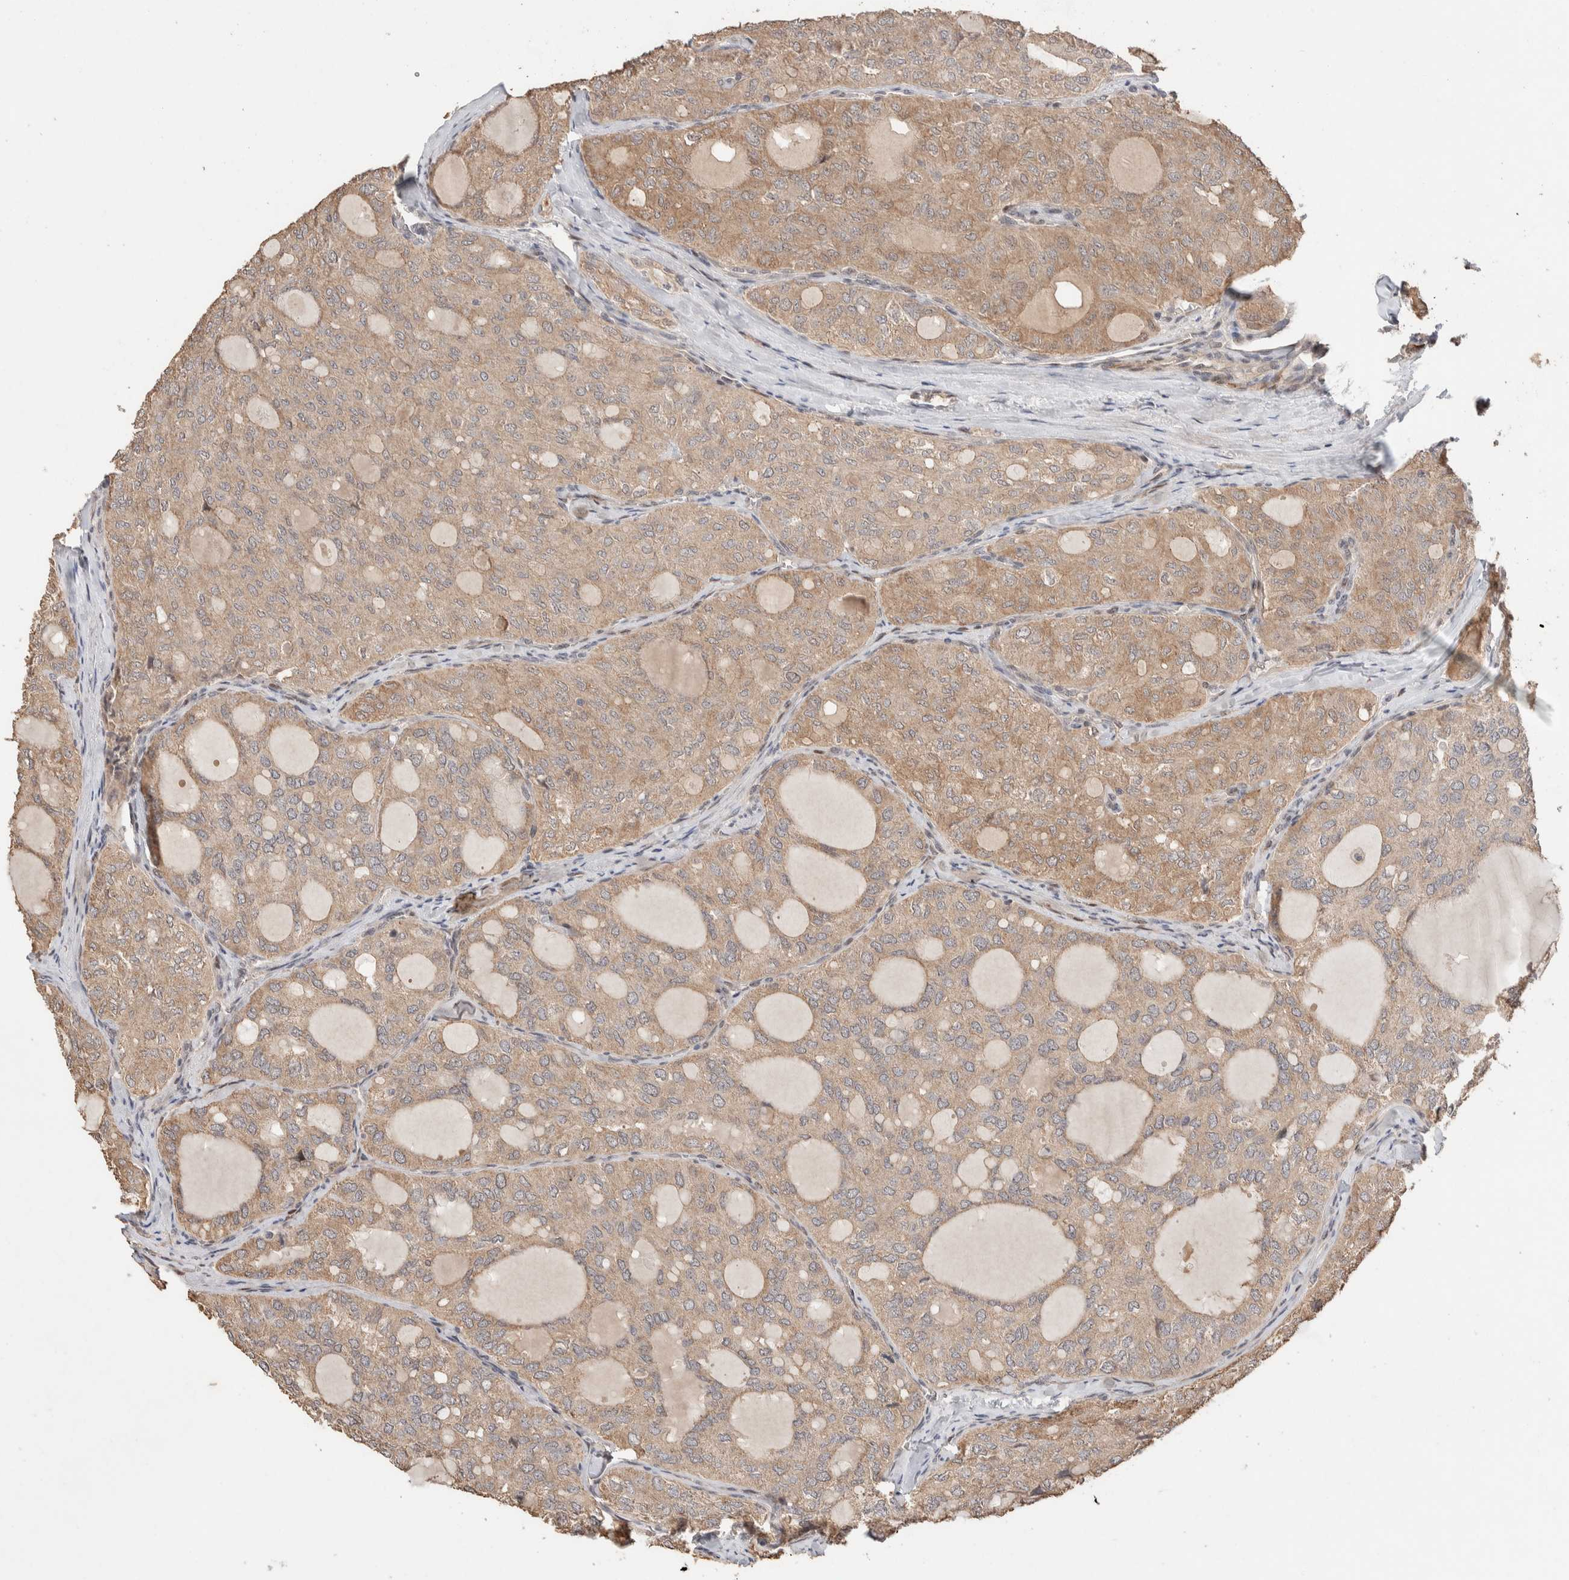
{"staining": {"intensity": "weak", "quantity": ">75%", "location": "cytoplasmic/membranous"}, "tissue": "thyroid cancer", "cell_type": "Tumor cells", "image_type": "cancer", "snomed": [{"axis": "morphology", "description": "Follicular adenoma carcinoma, NOS"}, {"axis": "topography", "description": "Thyroid gland"}], "caption": "This image shows immunohistochemistry (IHC) staining of follicular adenoma carcinoma (thyroid), with low weak cytoplasmic/membranous staining in about >75% of tumor cells.", "gene": "PRDM15", "patient": {"sex": "male", "age": 75}}